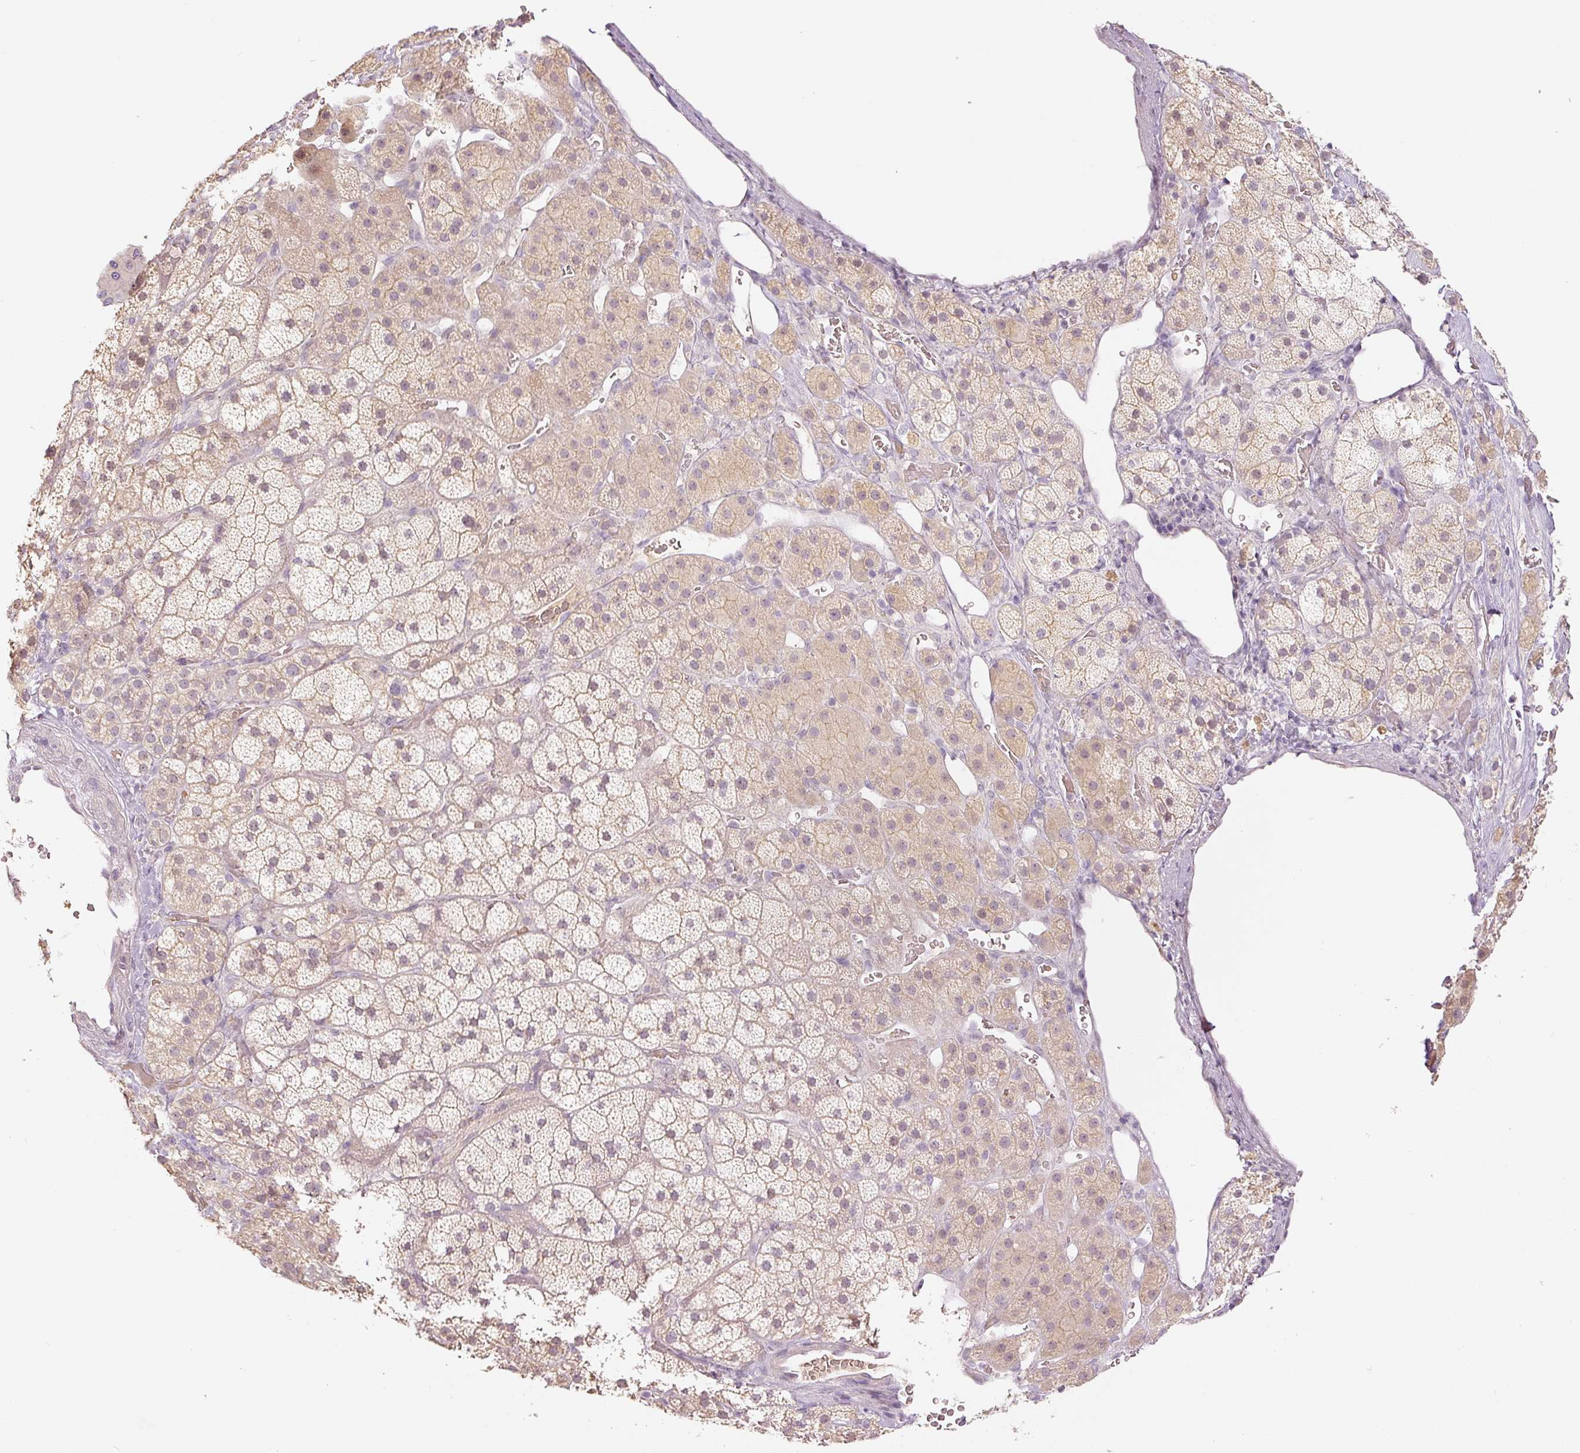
{"staining": {"intensity": "weak", "quantity": "25%-75%", "location": "cytoplasmic/membranous"}, "tissue": "adrenal gland", "cell_type": "Glandular cells", "image_type": "normal", "snomed": [{"axis": "morphology", "description": "Normal tissue, NOS"}, {"axis": "topography", "description": "Adrenal gland"}], "caption": "Glandular cells exhibit low levels of weak cytoplasmic/membranous staining in about 25%-75% of cells in benign human adrenal gland.", "gene": "GZMA", "patient": {"sex": "male", "age": 57}}